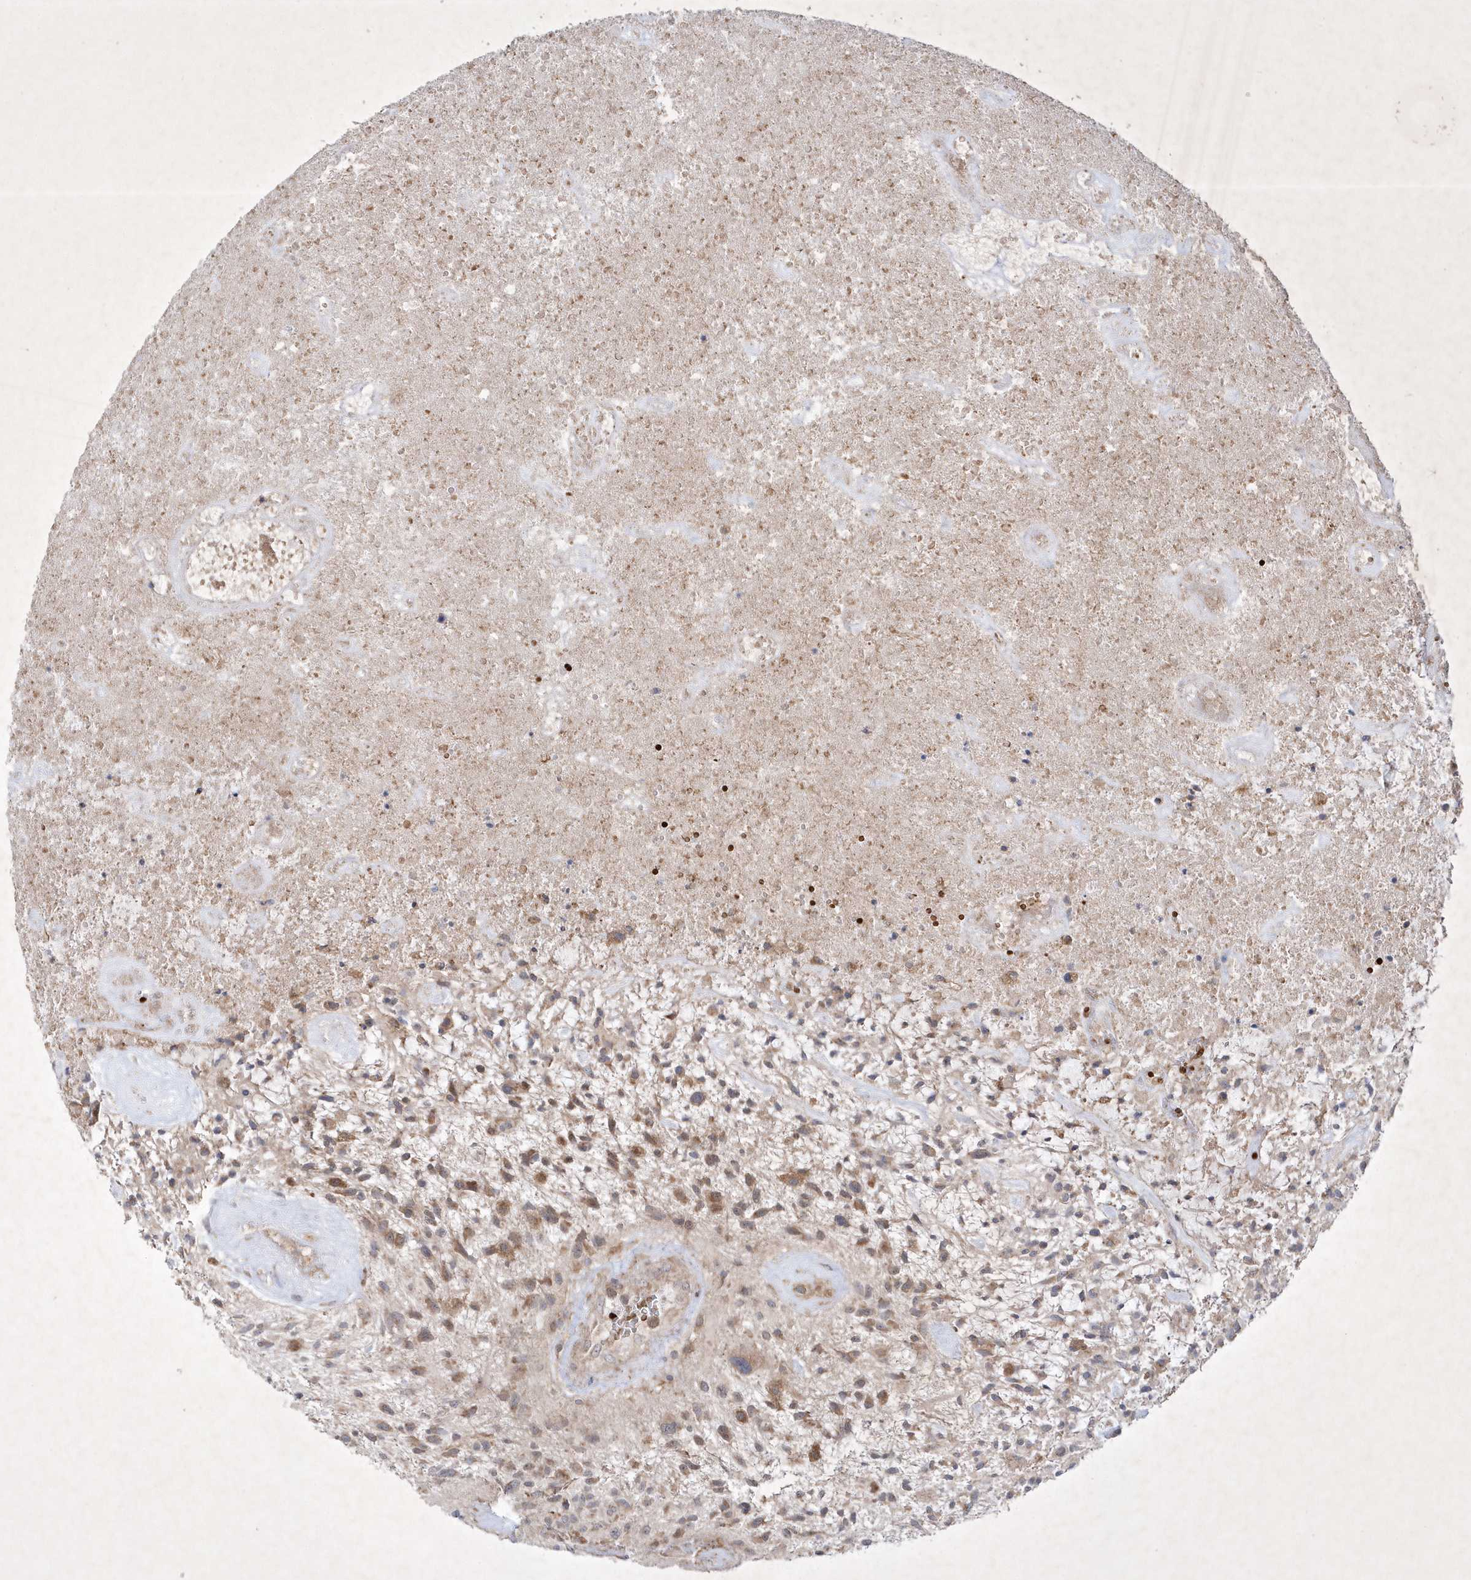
{"staining": {"intensity": "moderate", "quantity": "25%-75%", "location": "cytoplasmic/membranous"}, "tissue": "glioma", "cell_type": "Tumor cells", "image_type": "cancer", "snomed": [{"axis": "morphology", "description": "Glioma, malignant, High grade"}, {"axis": "topography", "description": "Brain"}], "caption": "About 25%-75% of tumor cells in malignant high-grade glioma exhibit moderate cytoplasmic/membranous protein positivity as visualized by brown immunohistochemical staining.", "gene": "OPA1", "patient": {"sex": "male", "age": 47}}